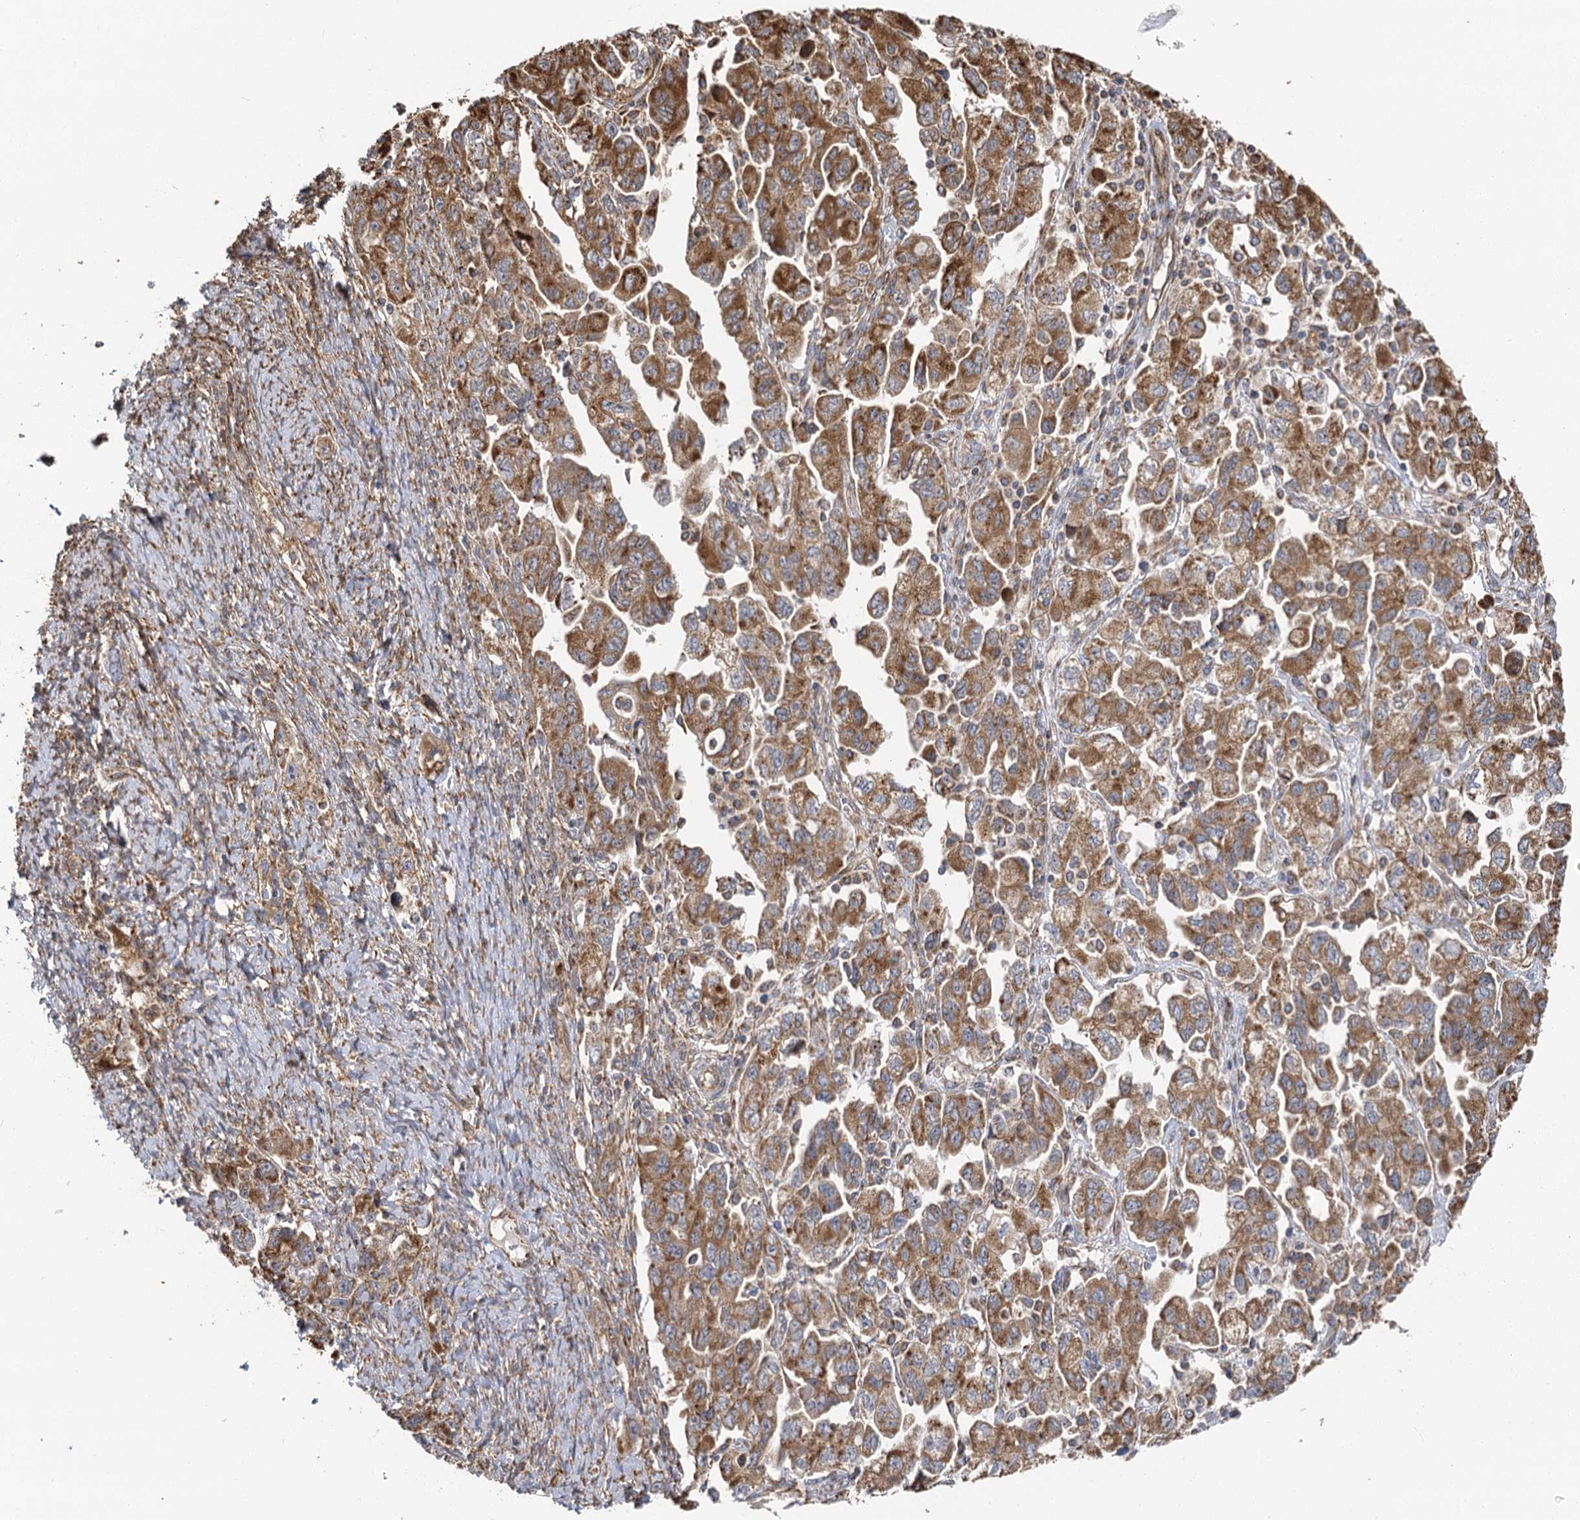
{"staining": {"intensity": "moderate", "quantity": ">75%", "location": "cytoplasmic/membranous"}, "tissue": "ovarian cancer", "cell_type": "Tumor cells", "image_type": "cancer", "snomed": [{"axis": "morphology", "description": "Carcinoma, NOS"}, {"axis": "morphology", "description": "Cystadenocarcinoma, serous, NOS"}, {"axis": "topography", "description": "Ovary"}], "caption": "IHC of ovarian cancer (serous cystadenocarcinoma) exhibits medium levels of moderate cytoplasmic/membranous expression in approximately >75% of tumor cells.", "gene": "IL11RA", "patient": {"sex": "female", "age": 69}}